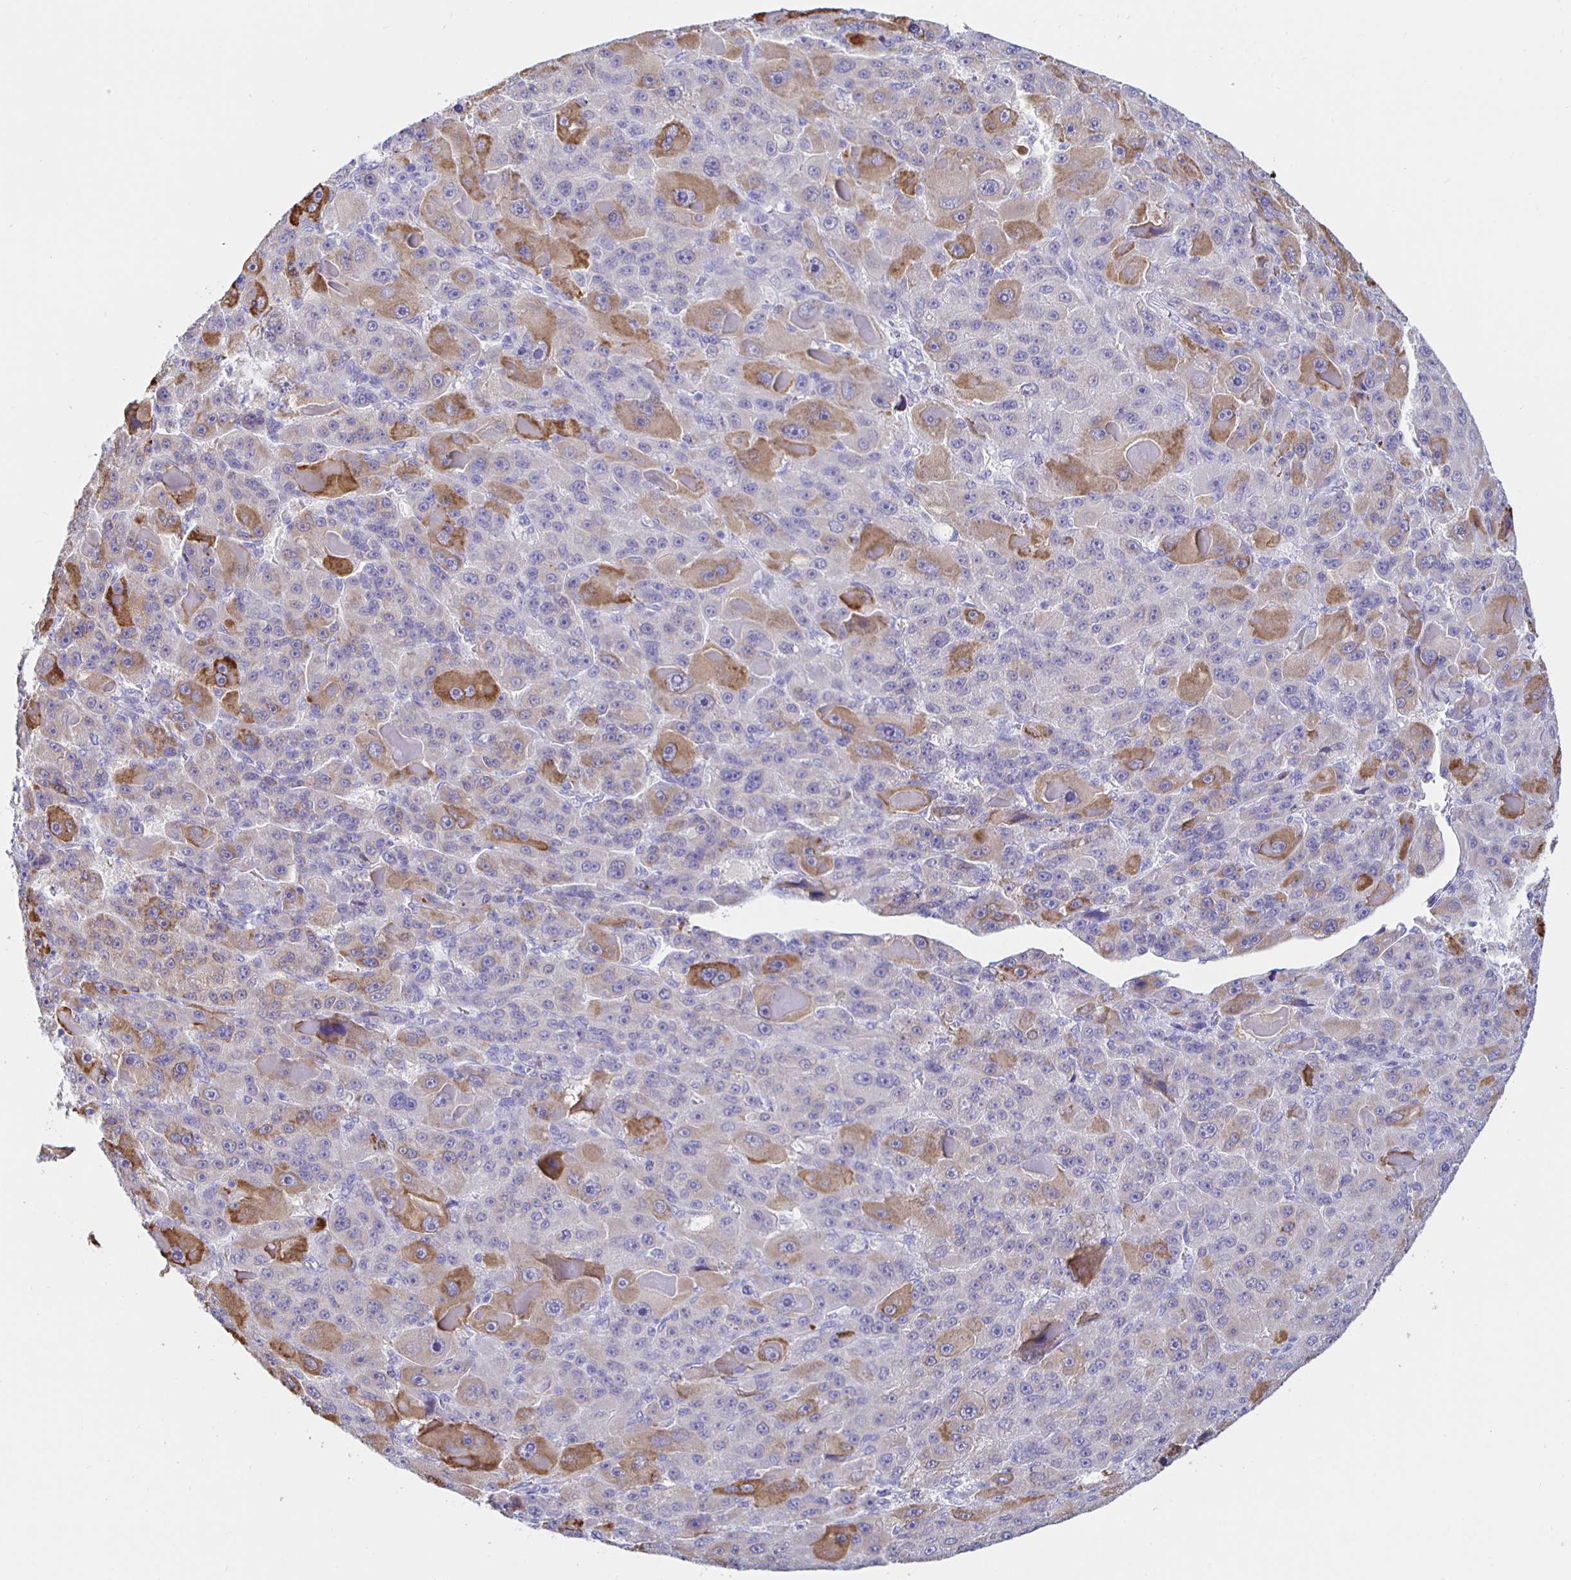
{"staining": {"intensity": "moderate", "quantity": "<25%", "location": "cytoplasmic/membranous"}, "tissue": "liver cancer", "cell_type": "Tumor cells", "image_type": "cancer", "snomed": [{"axis": "morphology", "description": "Carcinoma, Hepatocellular, NOS"}, {"axis": "topography", "description": "Liver"}], "caption": "This photomicrograph demonstrates hepatocellular carcinoma (liver) stained with immunohistochemistry (IHC) to label a protein in brown. The cytoplasmic/membranous of tumor cells show moderate positivity for the protein. Nuclei are counter-stained blue.", "gene": "HSPA4L", "patient": {"sex": "male", "age": 76}}